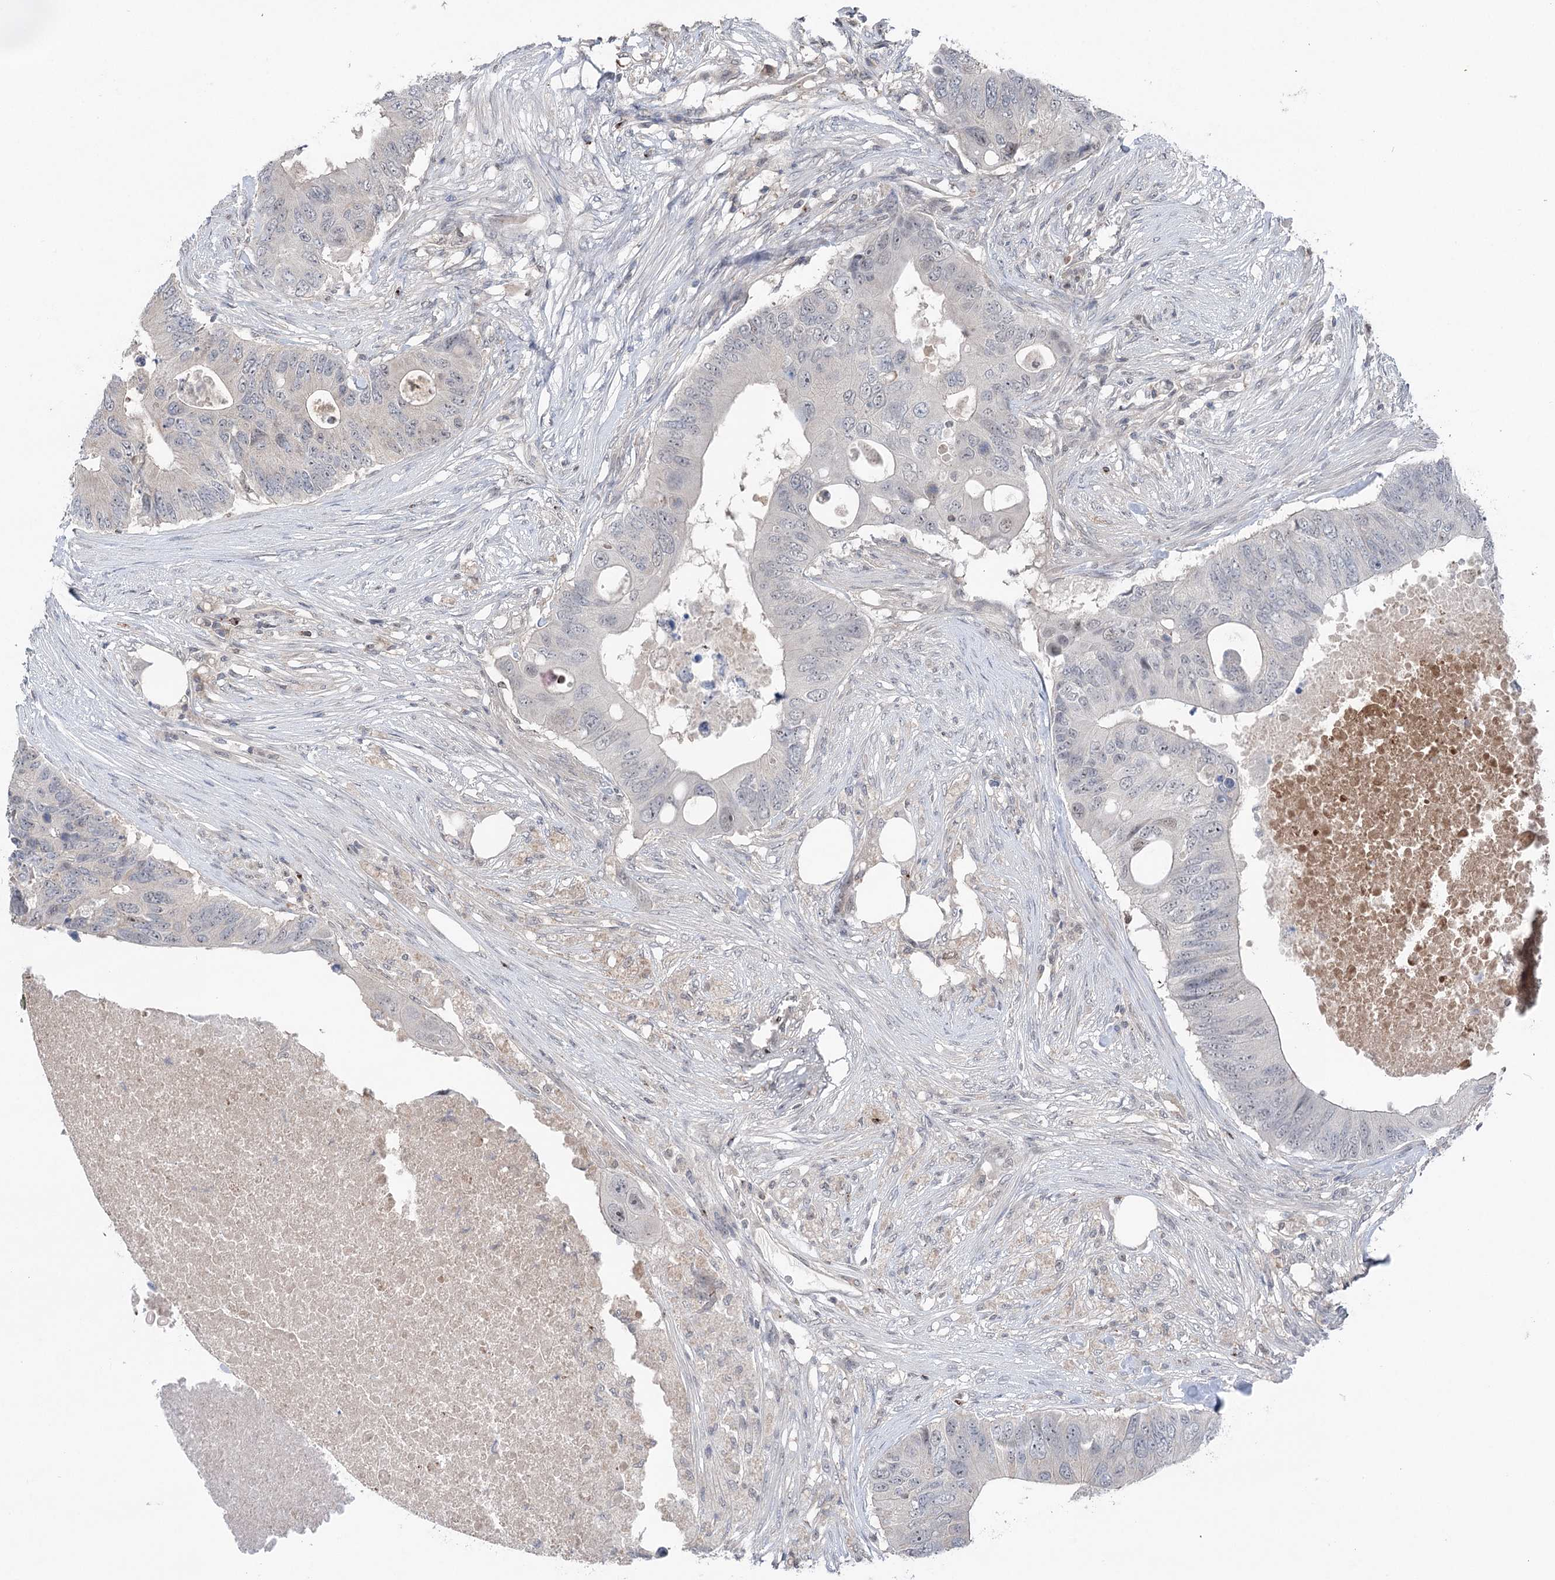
{"staining": {"intensity": "negative", "quantity": "none", "location": "none"}, "tissue": "colorectal cancer", "cell_type": "Tumor cells", "image_type": "cancer", "snomed": [{"axis": "morphology", "description": "Adenocarcinoma, NOS"}, {"axis": "topography", "description": "Colon"}], "caption": "A photomicrograph of colorectal cancer stained for a protein demonstrates no brown staining in tumor cells.", "gene": "CCSER2", "patient": {"sex": "male", "age": 71}}